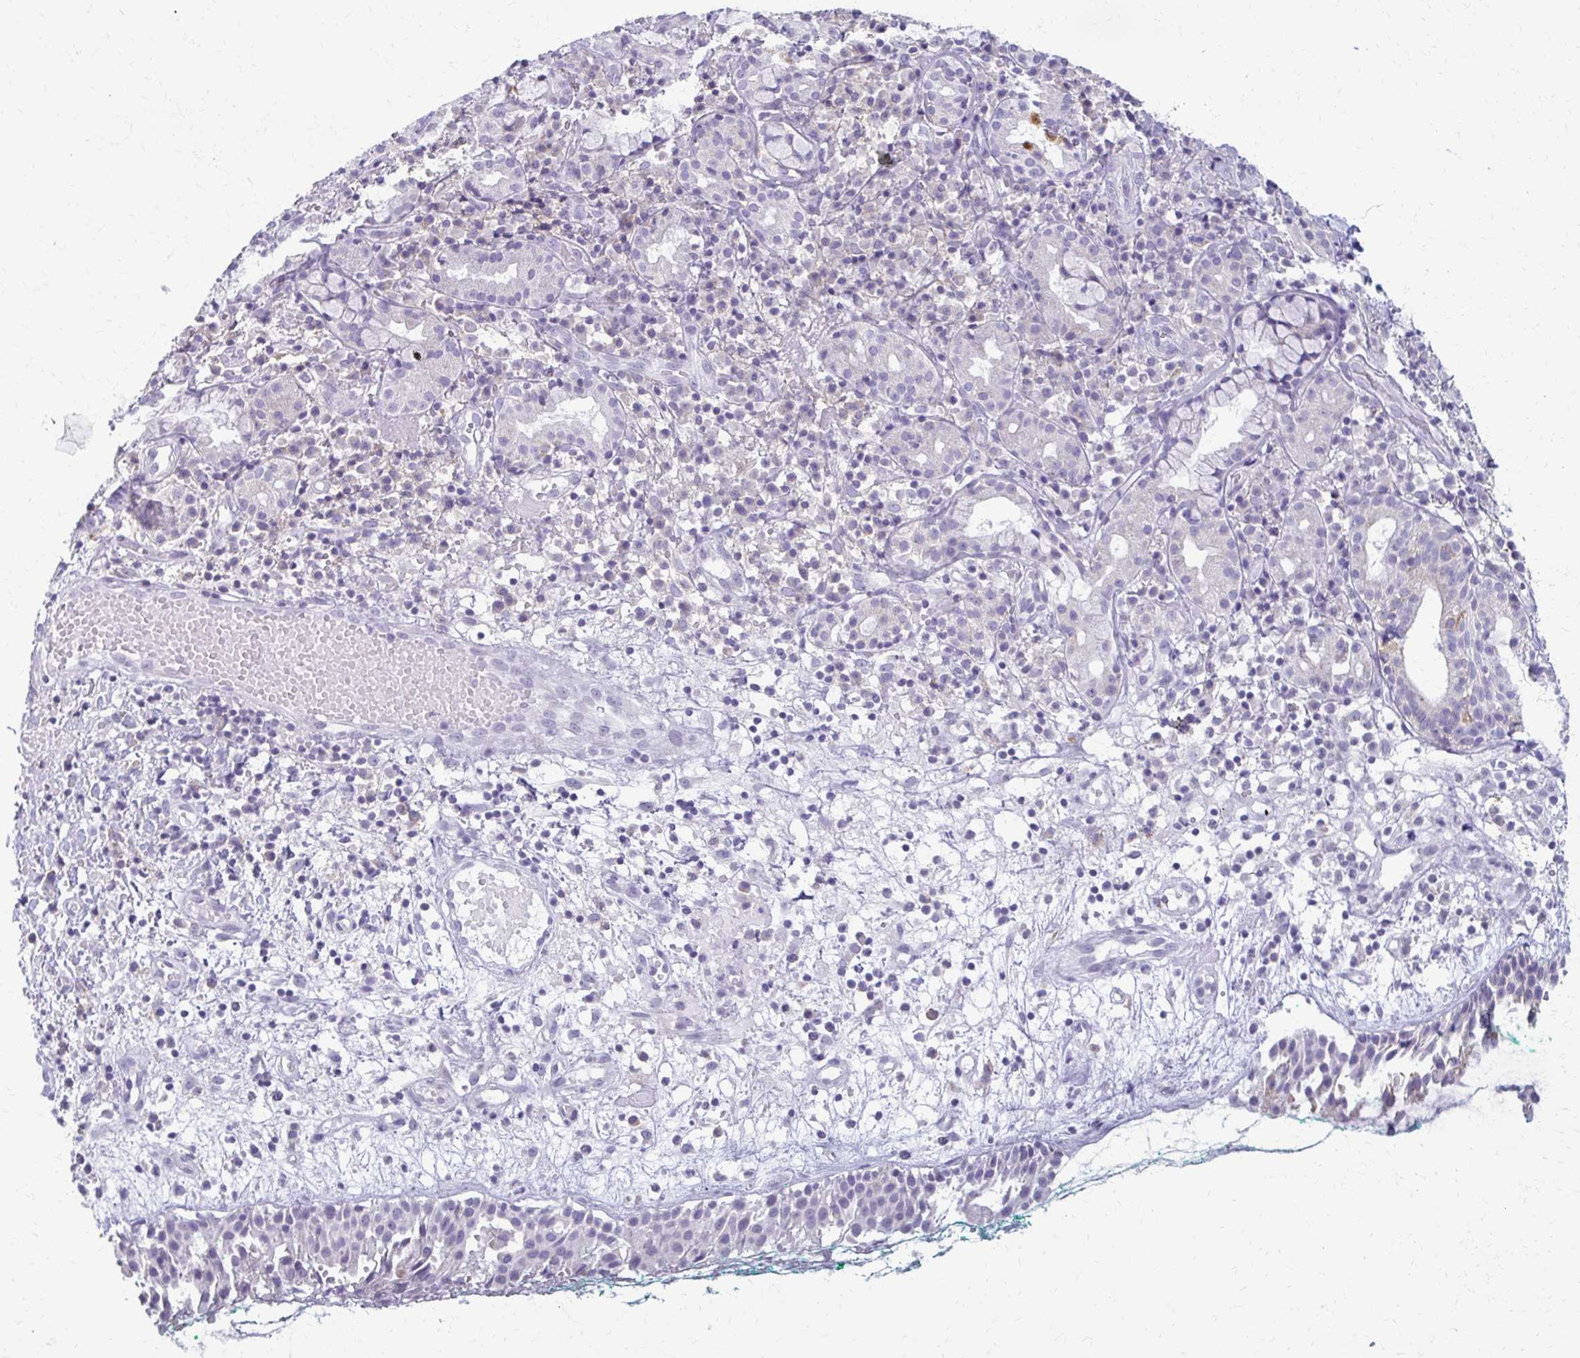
{"staining": {"intensity": "moderate", "quantity": "<25%", "location": "cytoplasmic/membranous"}, "tissue": "nasopharynx", "cell_type": "Respiratory epithelial cells", "image_type": "normal", "snomed": [{"axis": "morphology", "description": "Normal tissue, NOS"}, {"axis": "morphology", "description": "Basal cell carcinoma"}, {"axis": "topography", "description": "Cartilage tissue"}, {"axis": "topography", "description": "Nasopharynx"}, {"axis": "topography", "description": "Oral tissue"}], "caption": "Nasopharynx stained with IHC demonstrates moderate cytoplasmic/membranous positivity in approximately <25% of respiratory epithelial cells.", "gene": "FCGR2A", "patient": {"sex": "female", "age": 77}}